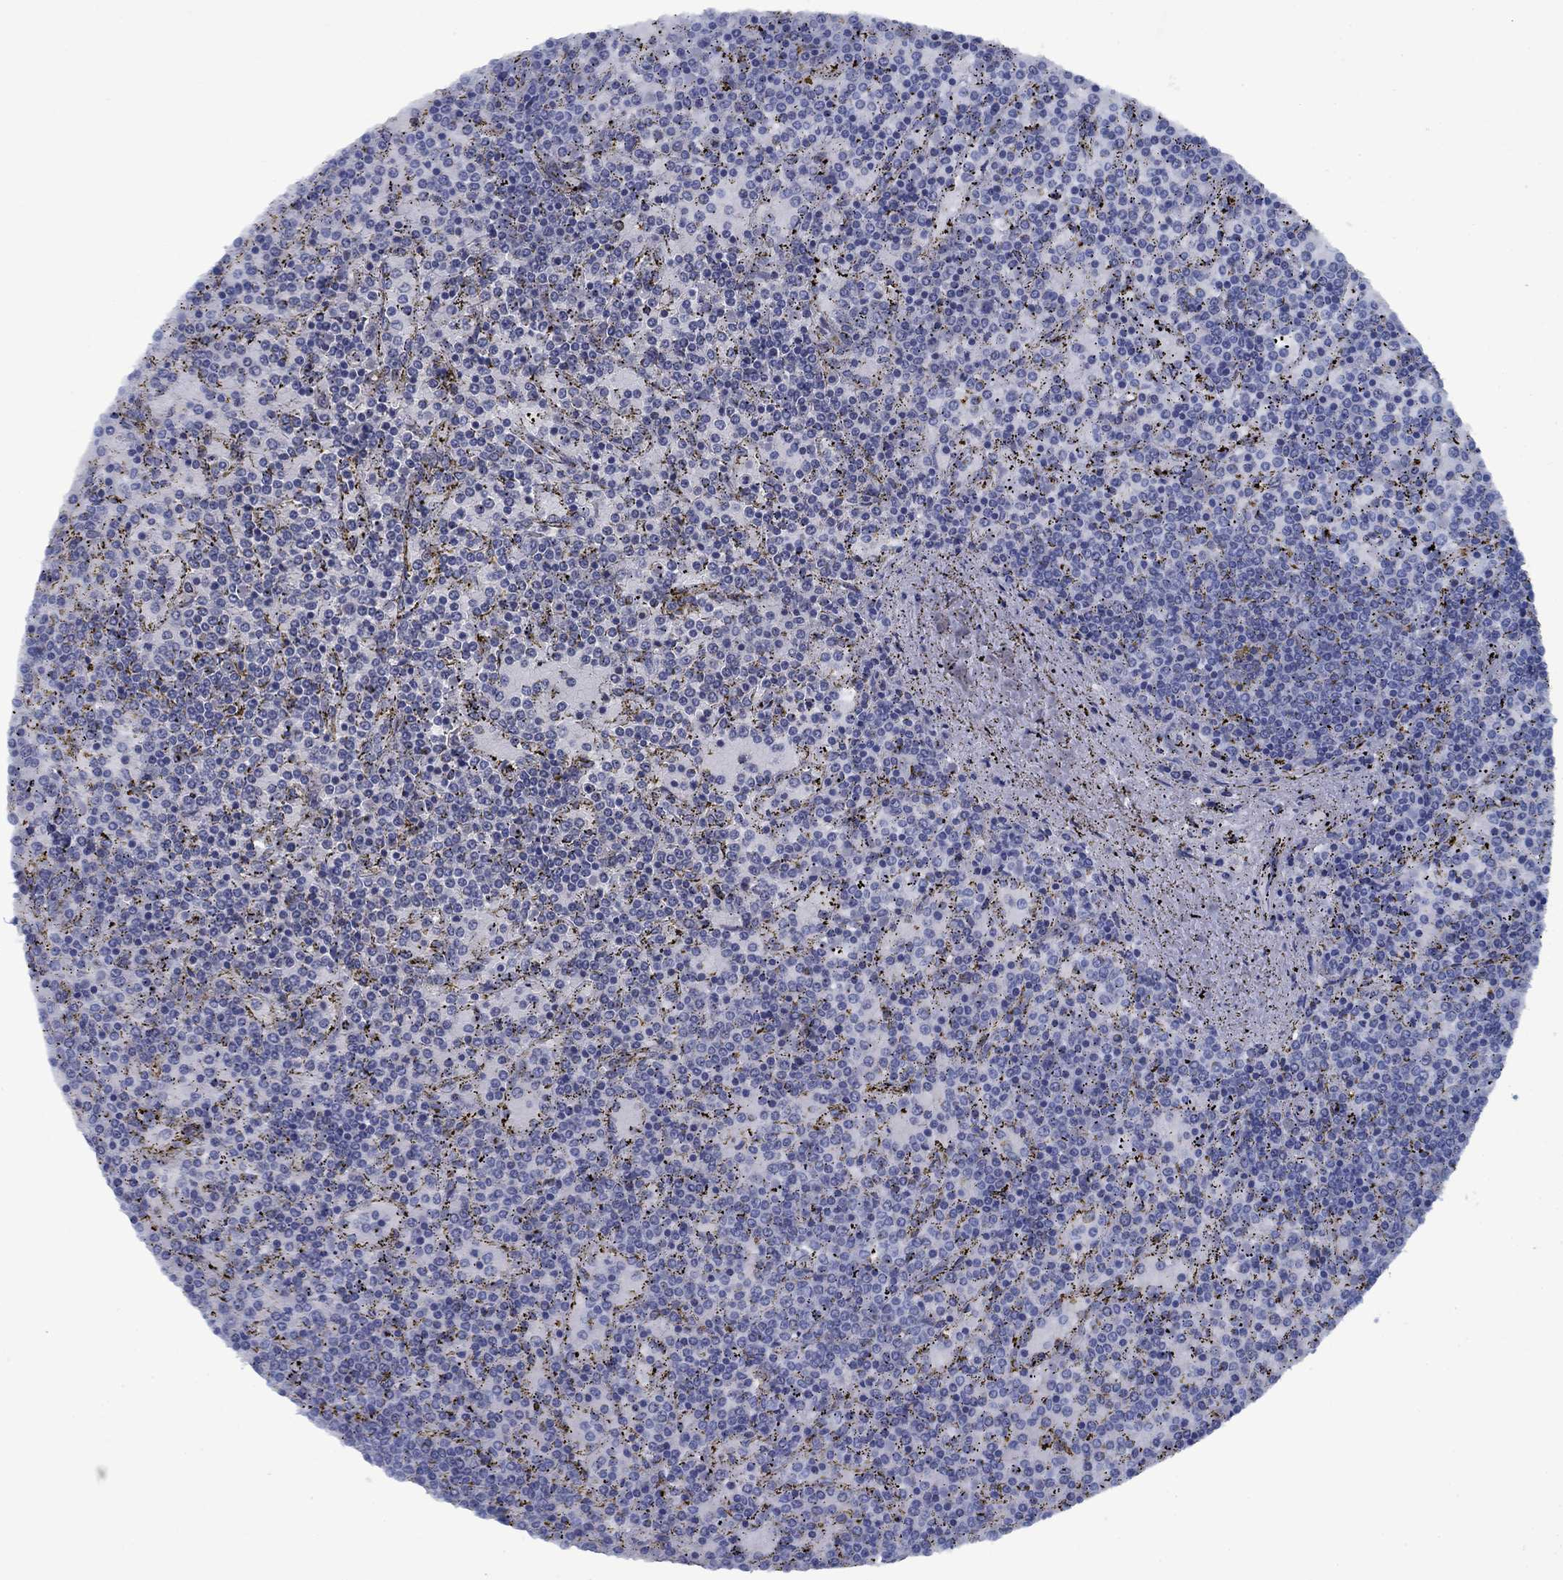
{"staining": {"intensity": "negative", "quantity": "none", "location": "none"}, "tissue": "lymphoma", "cell_type": "Tumor cells", "image_type": "cancer", "snomed": [{"axis": "morphology", "description": "Malignant lymphoma, non-Hodgkin's type, Low grade"}, {"axis": "topography", "description": "Spleen"}], "caption": "A micrograph of human lymphoma is negative for staining in tumor cells.", "gene": "PNMA8A", "patient": {"sex": "female", "age": 77}}